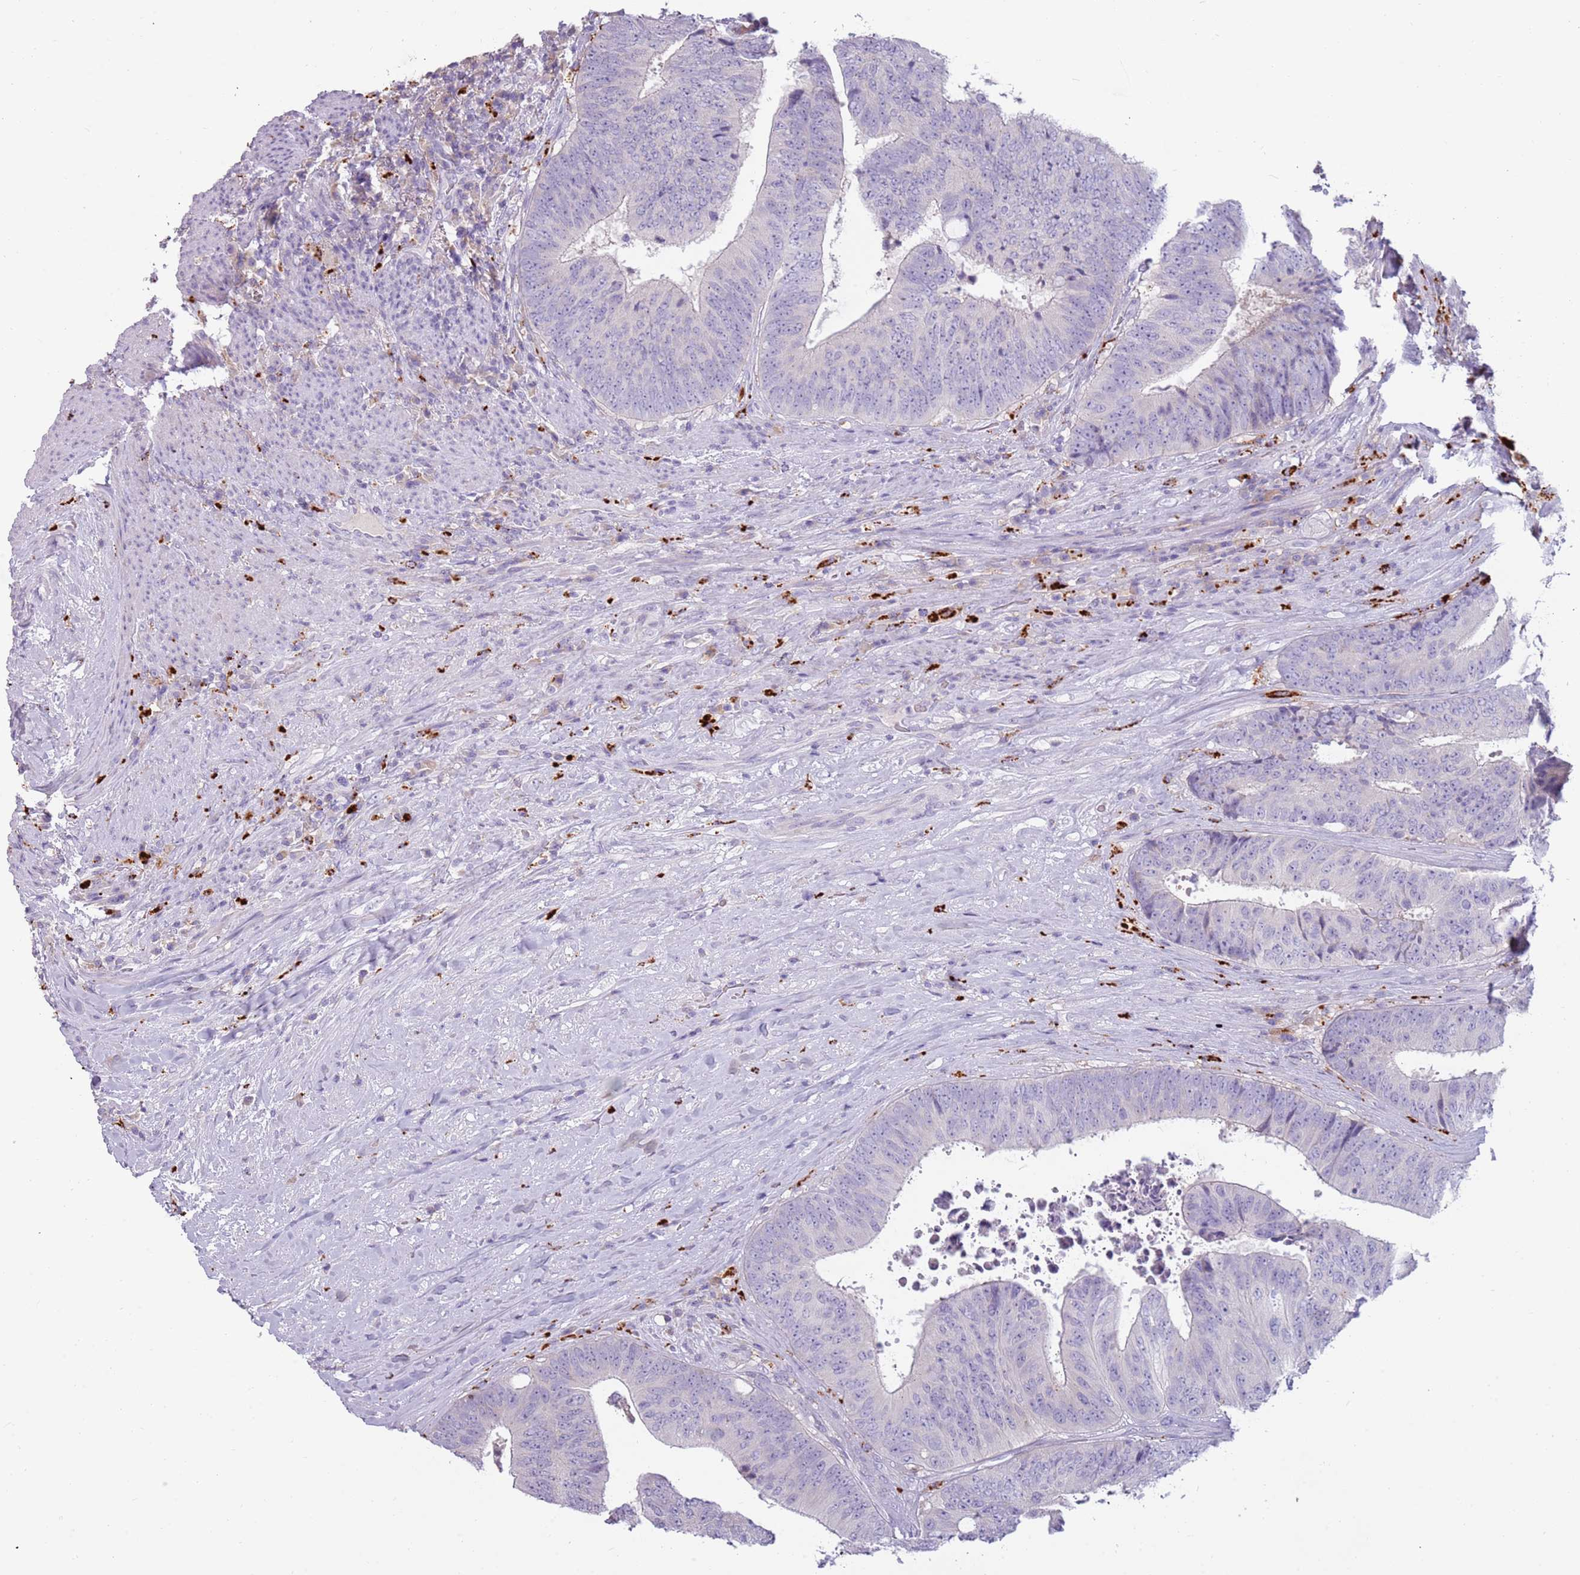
{"staining": {"intensity": "negative", "quantity": "none", "location": "none"}, "tissue": "colorectal cancer", "cell_type": "Tumor cells", "image_type": "cancer", "snomed": [{"axis": "morphology", "description": "Adenocarcinoma, NOS"}, {"axis": "topography", "description": "Rectum"}], "caption": "This is an immunohistochemistry histopathology image of human adenocarcinoma (colorectal). There is no expression in tumor cells.", "gene": "NWD2", "patient": {"sex": "male", "age": 72}}